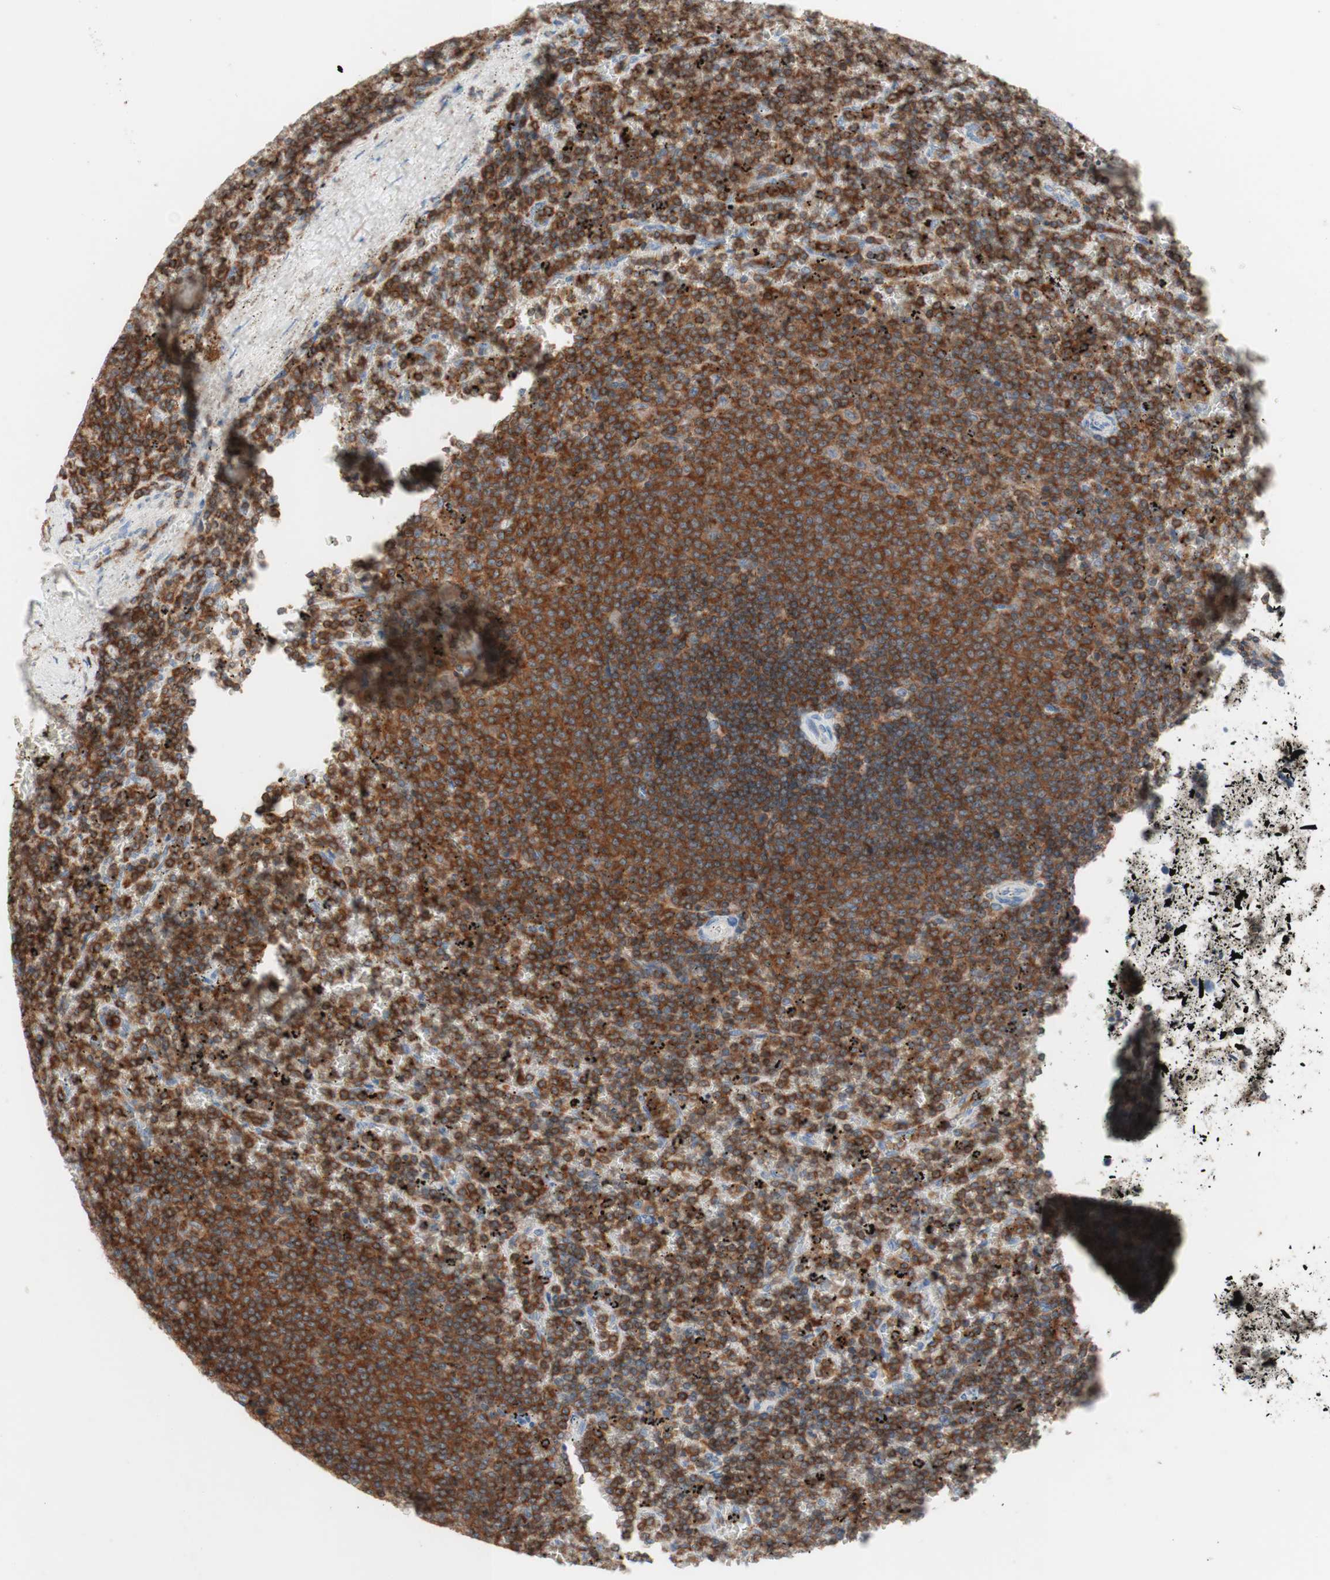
{"staining": {"intensity": "strong", "quantity": ">75%", "location": "cytoplasmic/membranous"}, "tissue": "lymphoma", "cell_type": "Tumor cells", "image_type": "cancer", "snomed": [{"axis": "morphology", "description": "Malignant lymphoma, non-Hodgkin's type, Low grade"}, {"axis": "topography", "description": "Spleen"}], "caption": "An immunohistochemistry image of tumor tissue is shown. Protein staining in brown highlights strong cytoplasmic/membranous positivity in malignant lymphoma, non-Hodgkin's type (low-grade) within tumor cells. The staining was performed using DAB (3,3'-diaminobenzidine), with brown indicating positive protein expression. Nuclei are stained blue with hematoxylin.", "gene": "SPINK6", "patient": {"sex": "female", "age": 77}}